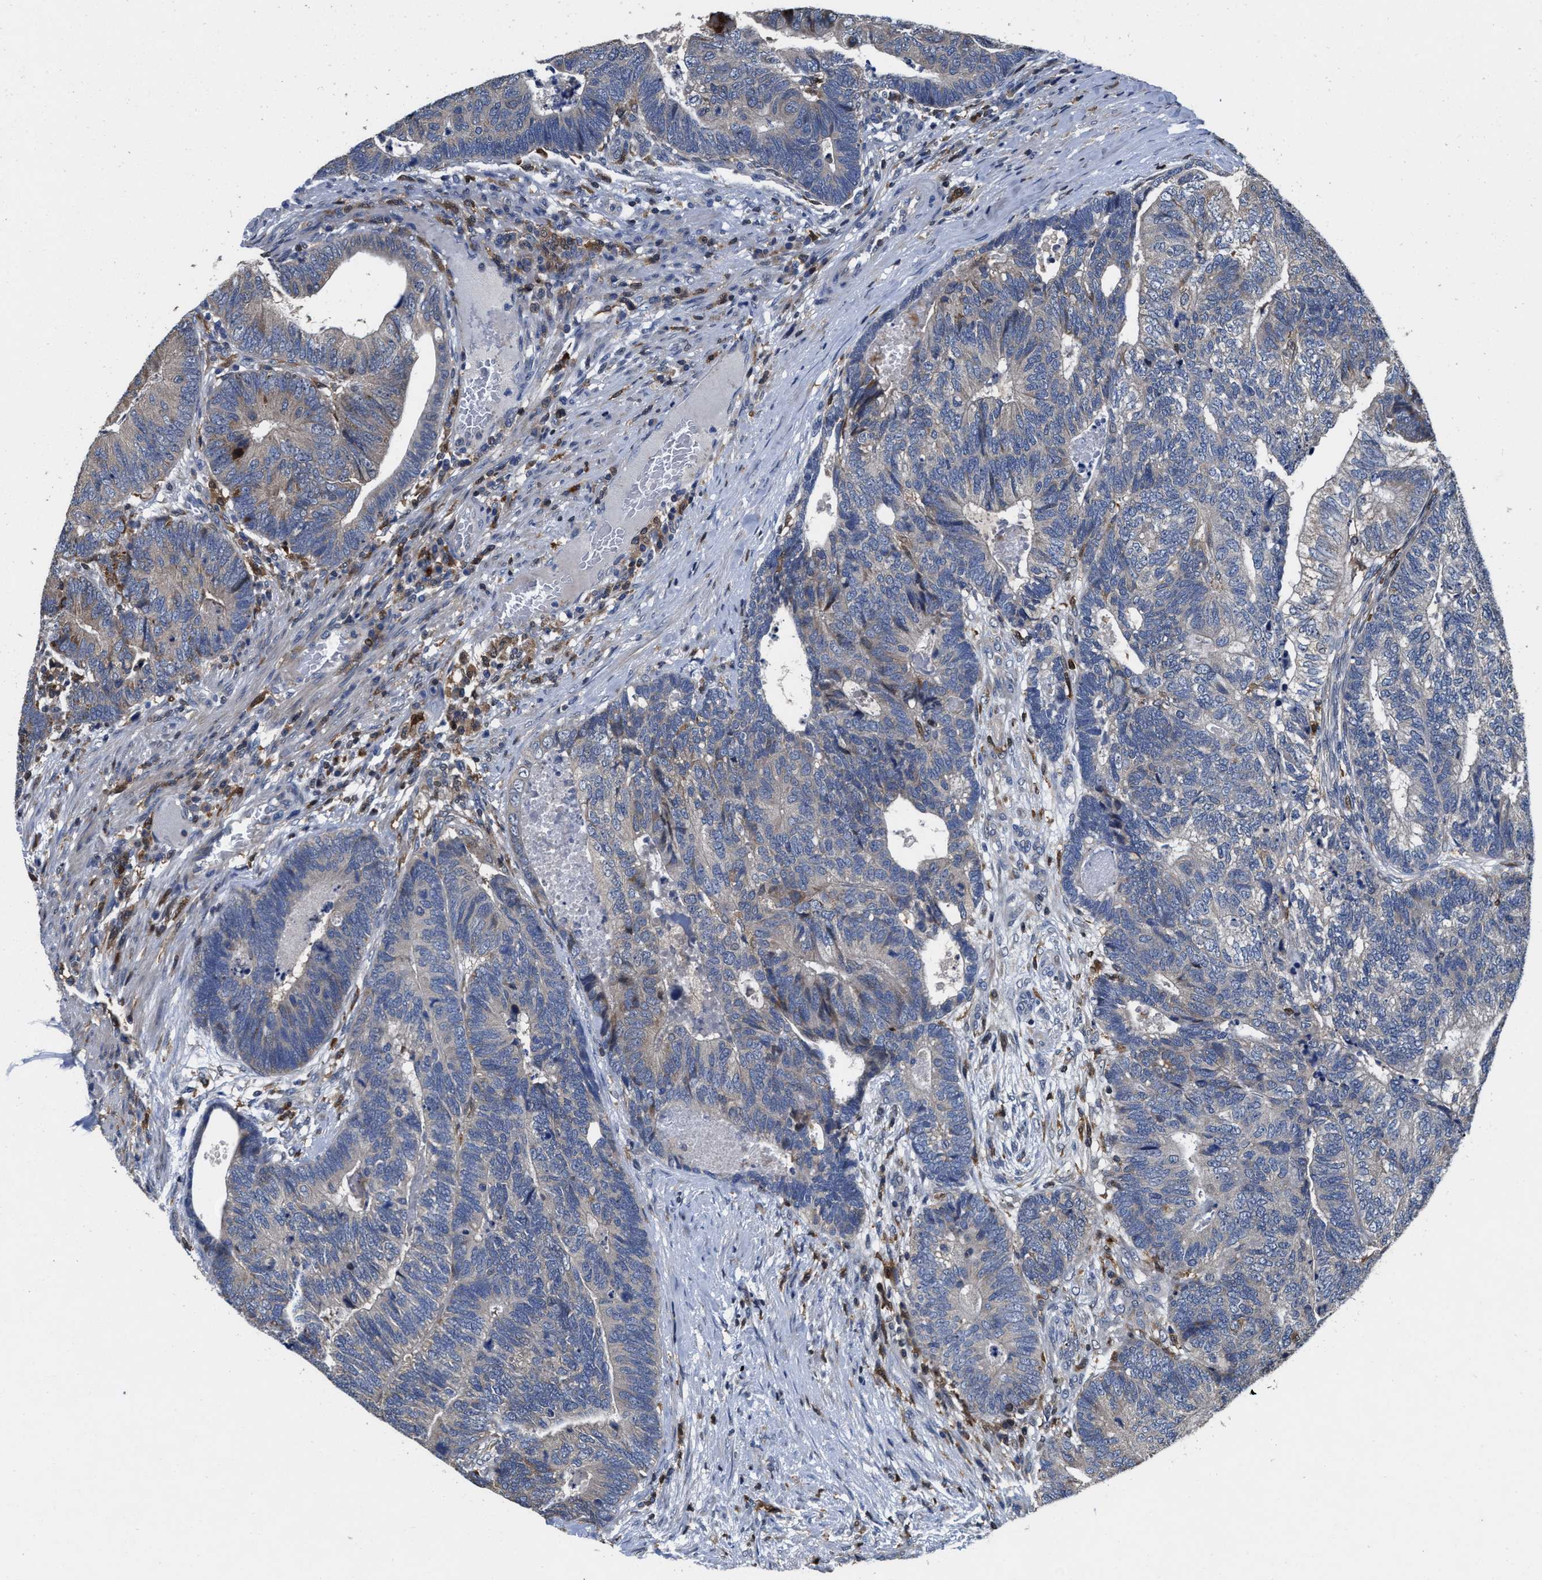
{"staining": {"intensity": "weak", "quantity": "<25%", "location": "cytoplasmic/membranous"}, "tissue": "colorectal cancer", "cell_type": "Tumor cells", "image_type": "cancer", "snomed": [{"axis": "morphology", "description": "Adenocarcinoma, NOS"}, {"axis": "topography", "description": "Colon"}], "caption": "Immunohistochemical staining of colorectal adenocarcinoma exhibits no significant staining in tumor cells. (DAB IHC visualized using brightfield microscopy, high magnification).", "gene": "RGS10", "patient": {"sex": "female", "age": 67}}